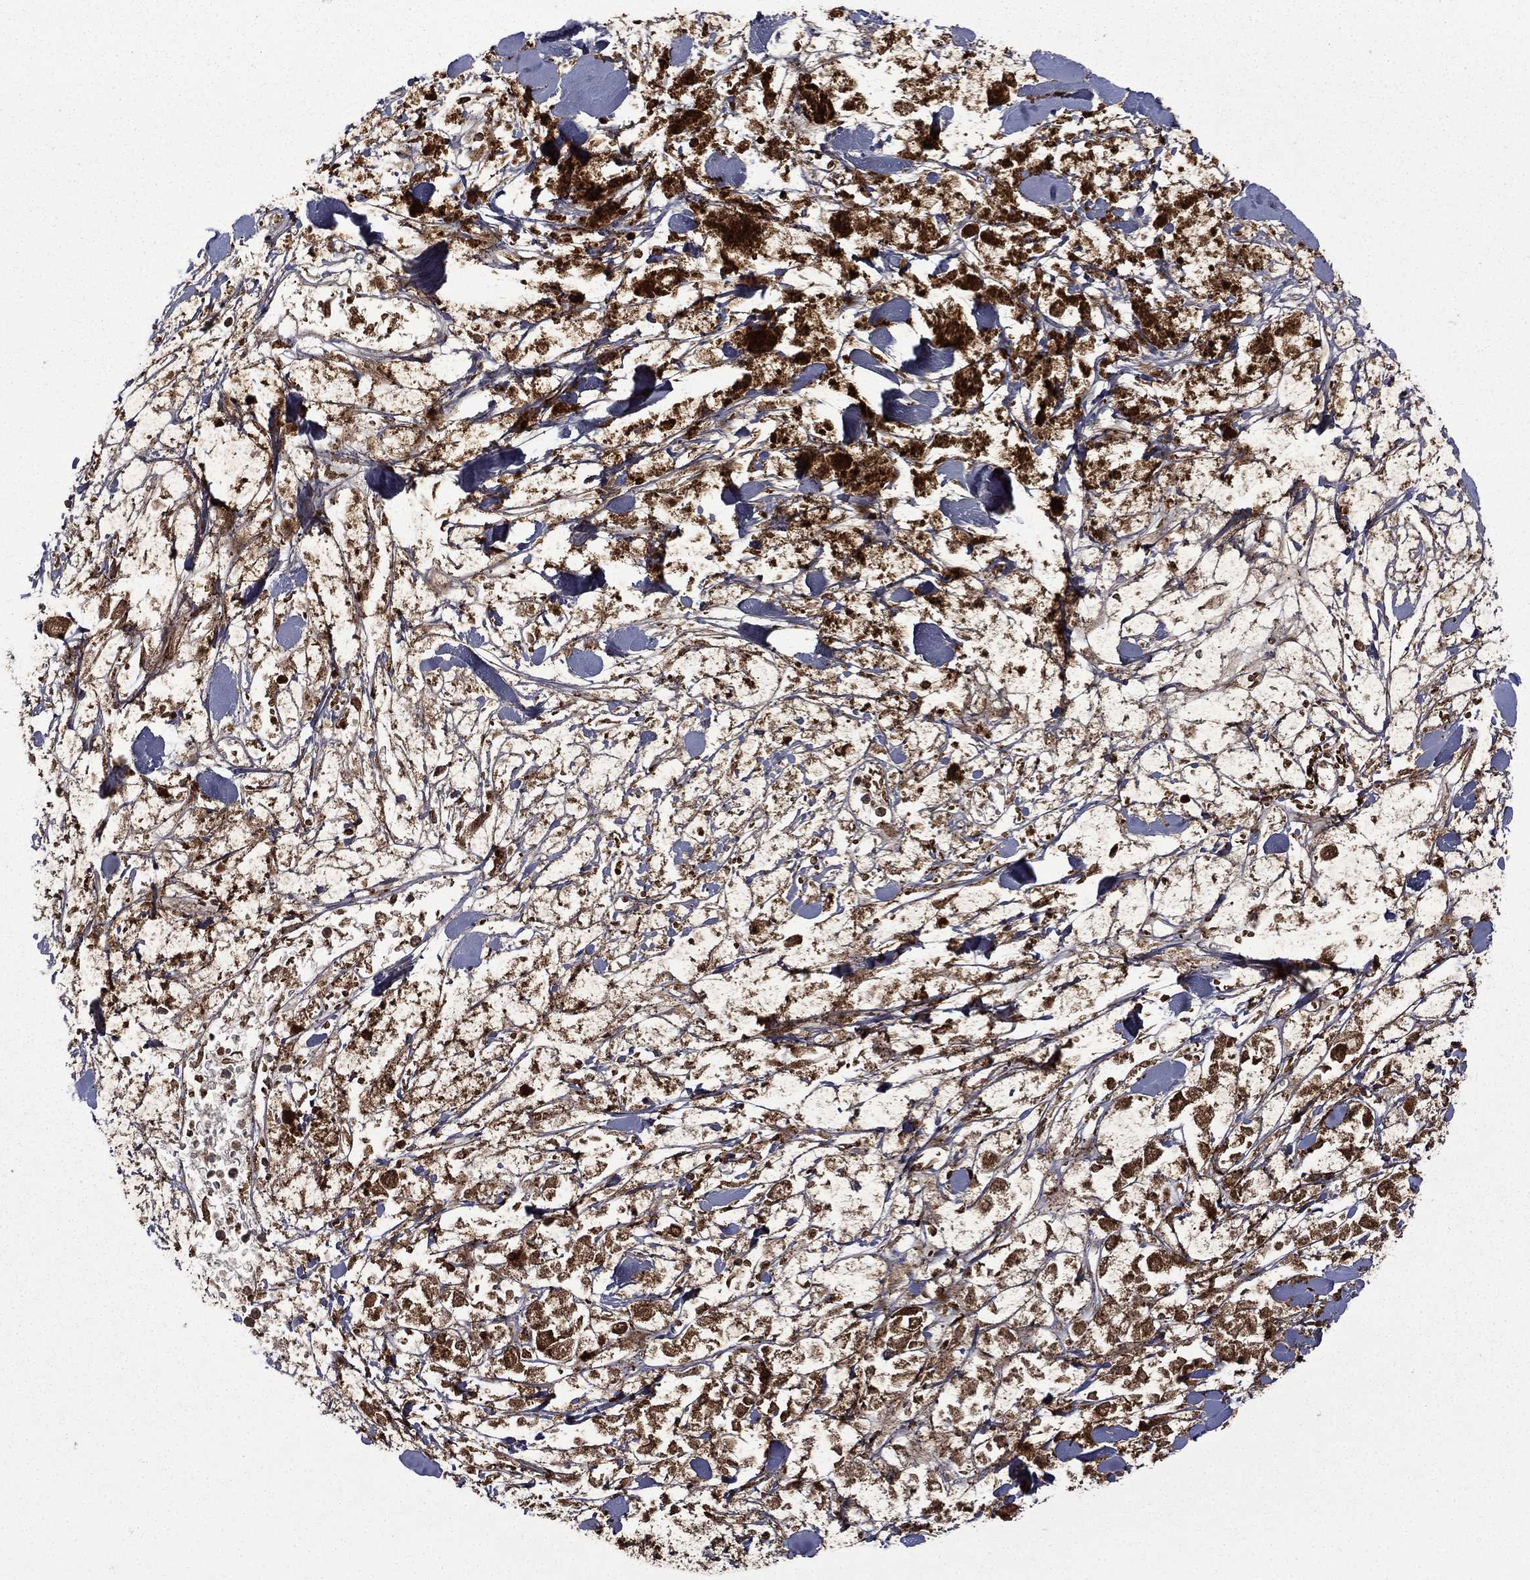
{"staining": {"intensity": "strong", "quantity": ">75%", "location": "cytoplasmic/membranous"}, "tissue": "melanoma", "cell_type": "Tumor cells", "image_type": "cancer", "snomed": [{"axis": "morphology", "description": "Malignant melanoma, NOS"}, {"axis": "topography", "description": "Skin"}], "caption": "Strong cytoplasmic/membranous staining for a protein is seen in approximately >75% of tumor cells of malignant melanoma using IHC.", "gene": "GIMAP6", "patient": {"sex": "female", "age": 58}}